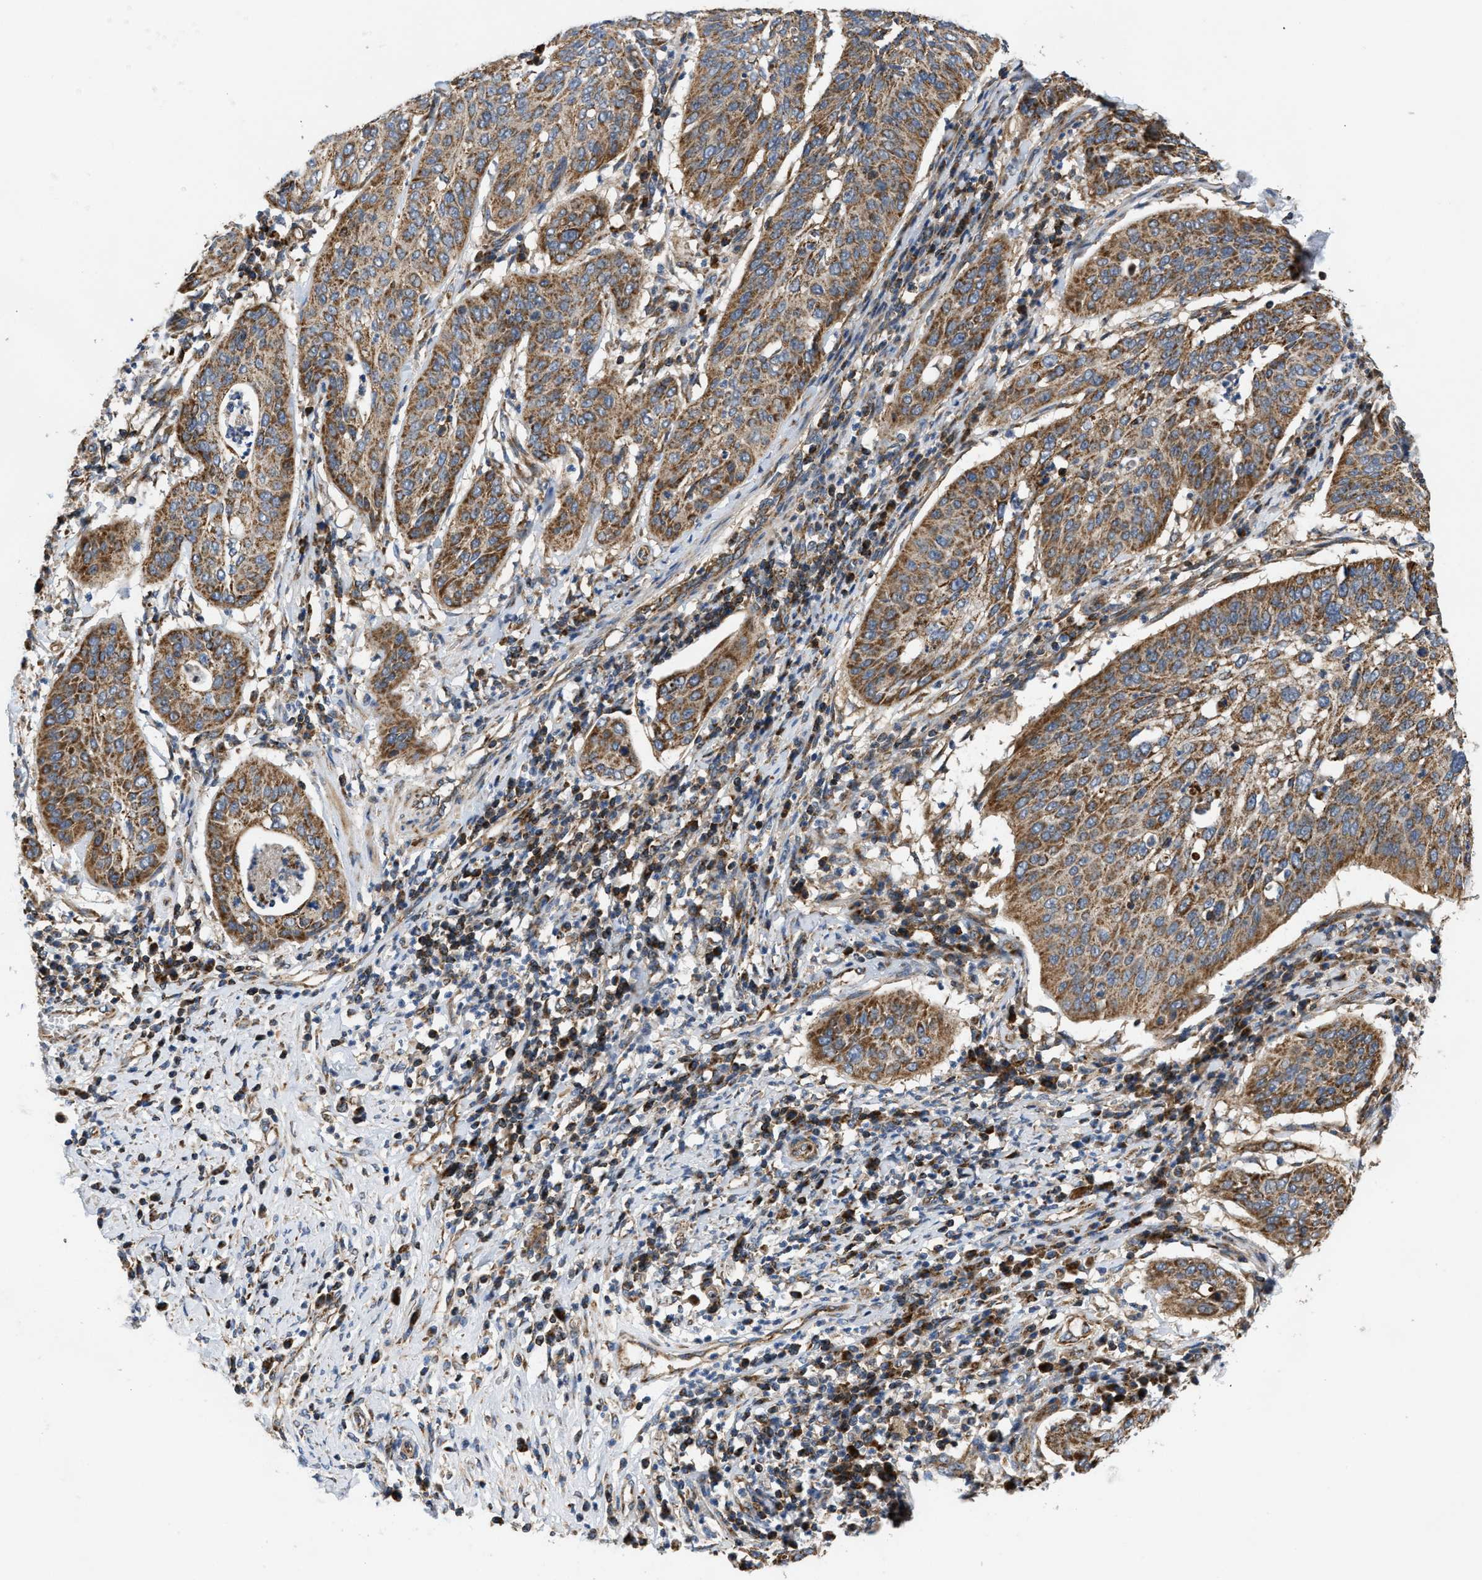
{"staining": {"intensity": "moderate", "quantity": ">75%", "location": "cytoplasmic/membranous"}, "tissue": "cervical cancer", "cell_type": "Tumor cells", "image_type": "cancer", "snomed": [{"axis": "morphology", "description": "Normal tissue, NOS"}, {"axis": "morphology", "description": "Squamous cell carcinoma, NOS"}, {"axis": "topography", "description": "Cervix"}], "caption": "Protein analysis of cervical squamous cell carcinoma tissue reveals moderate cytoplasmic/membranous expression in approximately >75% of tumor cells.", "gene": "OPTN", "patient": {"sex": "female", "age": 39}}